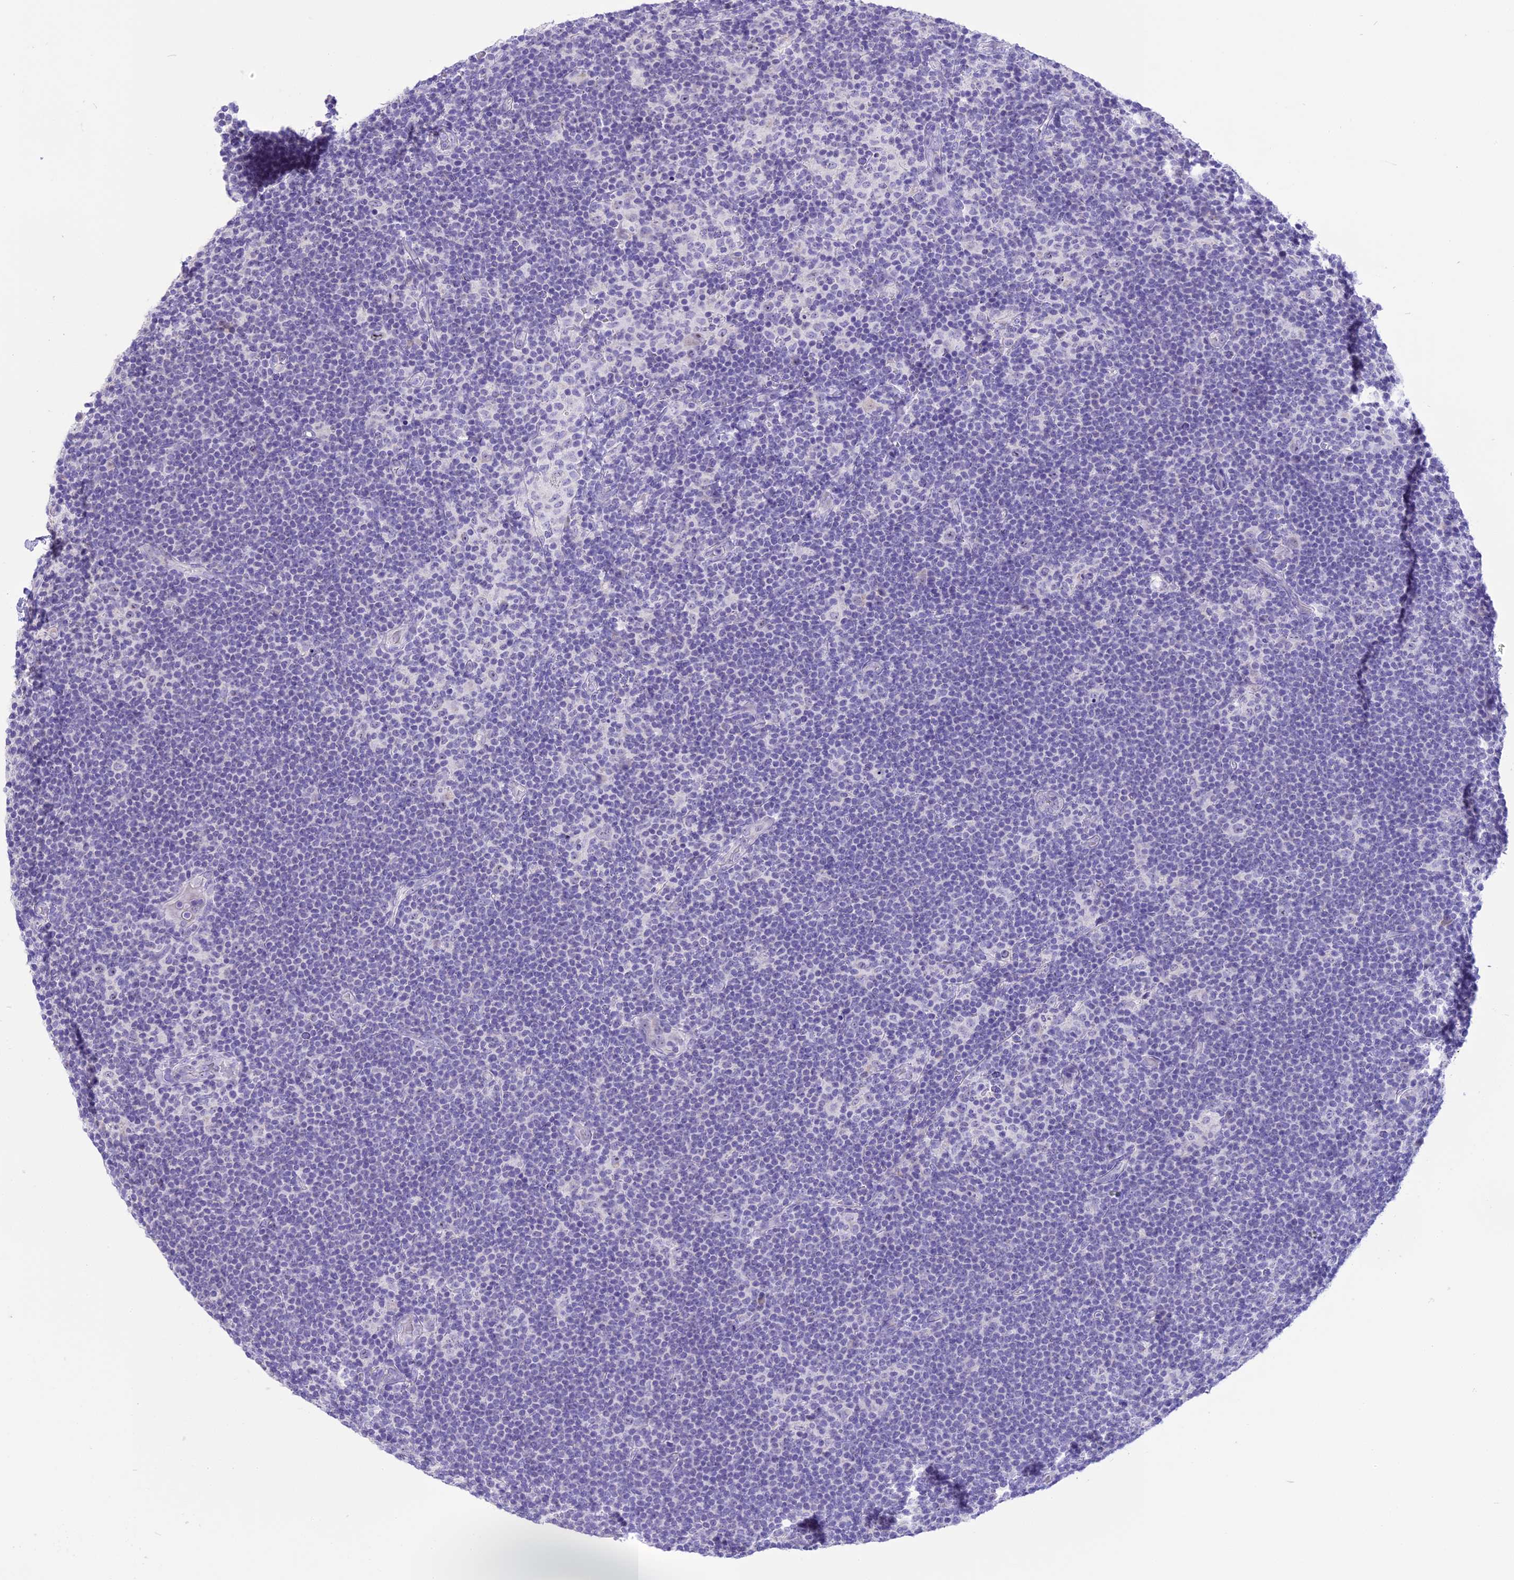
{"staining": {"intensity": "negative", "quantity": "none", "location": "none"}, "tissue": "lymphoma", "cell_type": "Tumor cells", "image_type": "cancer", "snomed": [{"axis": "morphology", "description": "Hodgkin's disease, NOS"}, {"axis": "topography", "description": "Lymph node"}], "caption": "High magnification brightfield microscopy of Hodgkin's disease stained with DAB (brown) and counterstained with hematoxylin (blue): tumor cells show no significant positivity.", "gene": "CMSS1", "patient": {"sex": "female", "age": 57}}